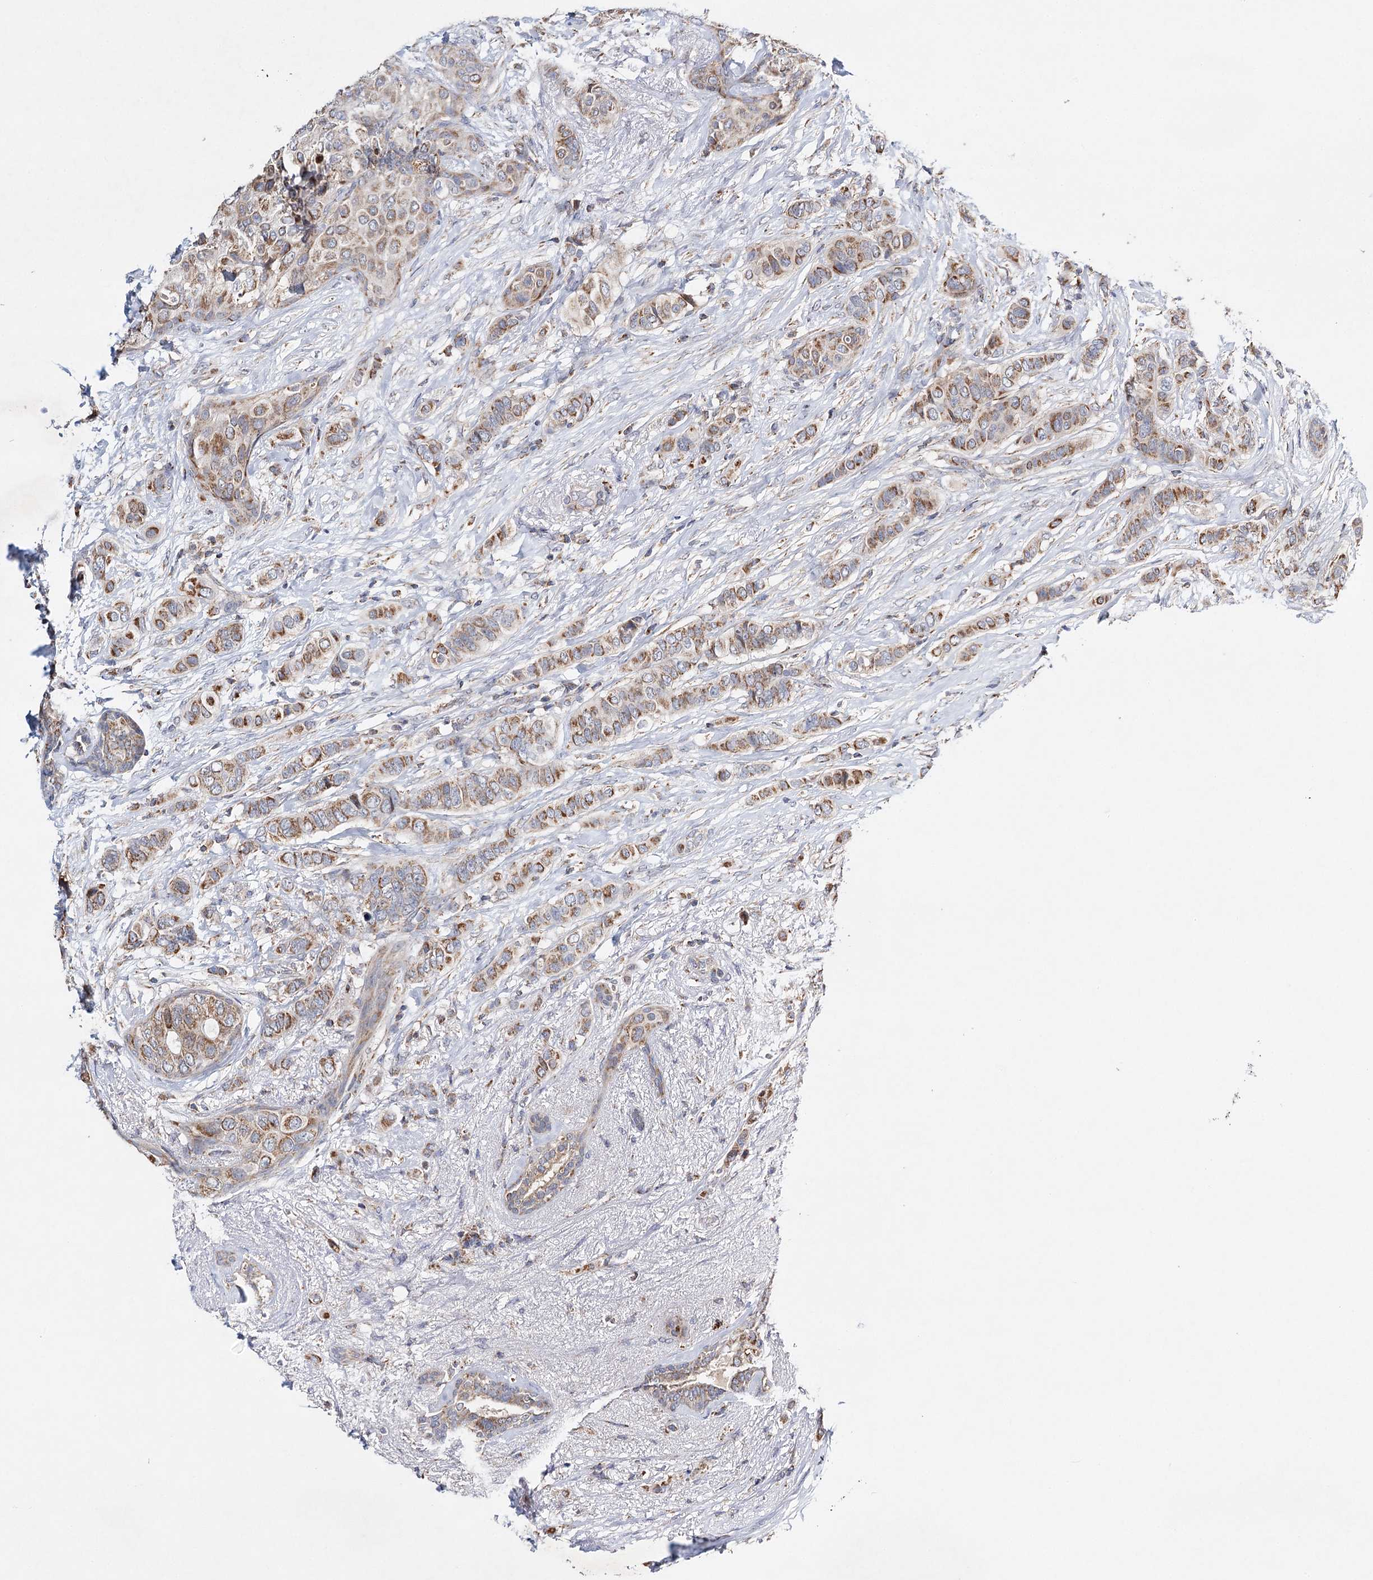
{"staining": {"intensity": "weak", "quantity": ">75%", "location": "cytoplasmic/membranous"}, "tissue": "breast cancer", "cell_type": "Tumor cells", "image_type": "cancer", "snomed": [{"axis": "morphology", "description": "Lobular carcinoma"}, {"axis": "topography", "description": "Breast"}], "caption": "Immunohistochemistry (IHC) staining of breast cancer (lobular carcinoma), which demonstrates low levels of weak cytoplasmic/membranous staining in about >75% of tumor cells indicating weak cytoplasmic/membranous protein positivity. The staining was performed using DAB (brown) for protein detection and nuclei were counterstained in hematoxylin (blue).", "gene": "CFAP46", "patient": {"sex": "female", "age": 51}}